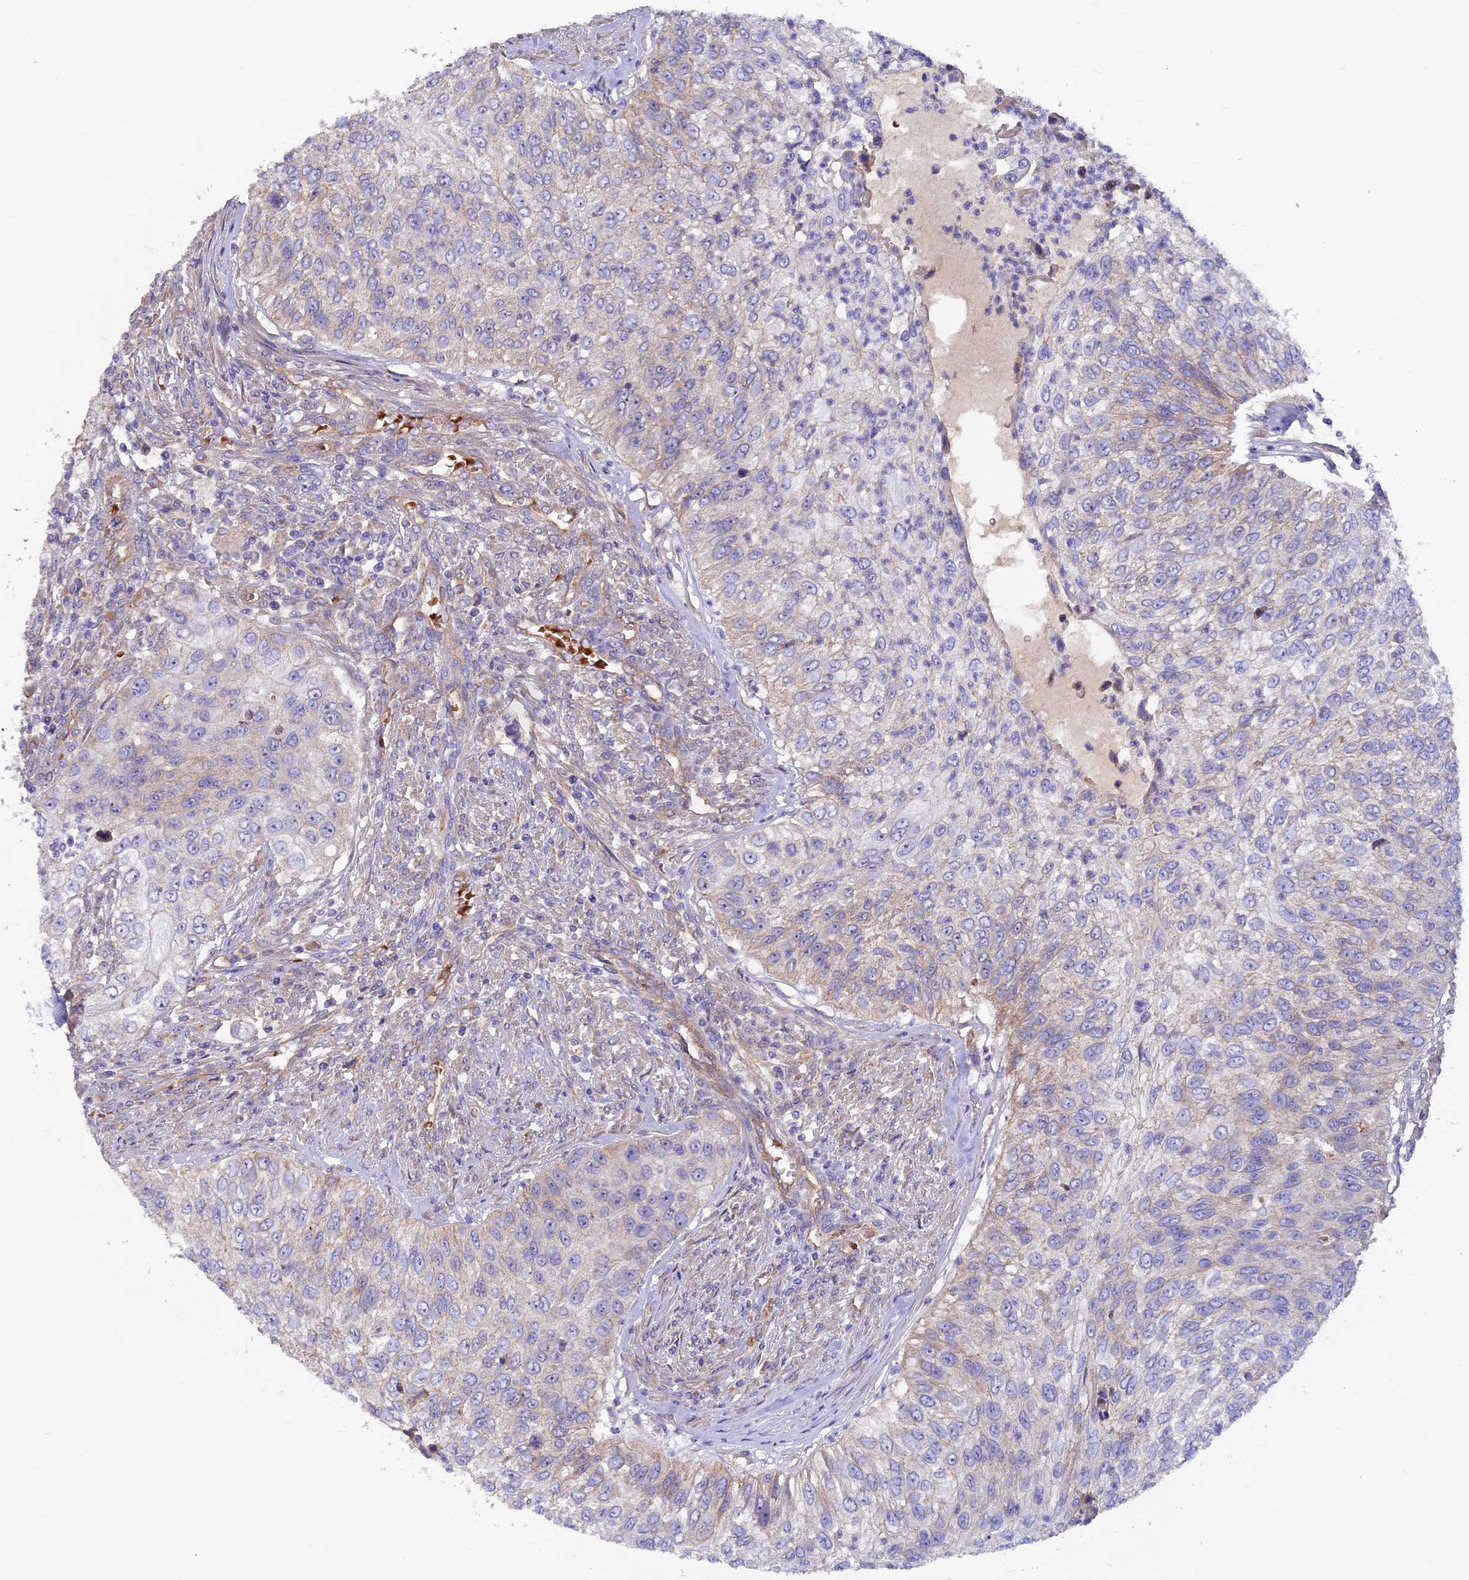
{"staining": {"intensity": "negative", "quantity": "none", "location": "none"}, "tissue": "urothelial cancer", "cell_type": "Tumor cells", "image_type": "cancer", "snomed": [{"axis": "morphology", "description": "Urothelial carcinoma, High grade"}, {"axis": "topography", "description": "Urinary bladder"}], "caption": "IHC photomicrograph of human urothelial cancer stained for a protein (brown), which demonstrates no staining in tumor cells. (Stains: DAB (3,3'-diaminobenzidine) immunohistochemistry (IHC) with hematoxylin counter stain, Microscopy: brightfield microscopy at high magnification).", "gene": "DUS3L", "patient": {"sex": "female", "age": 60}}